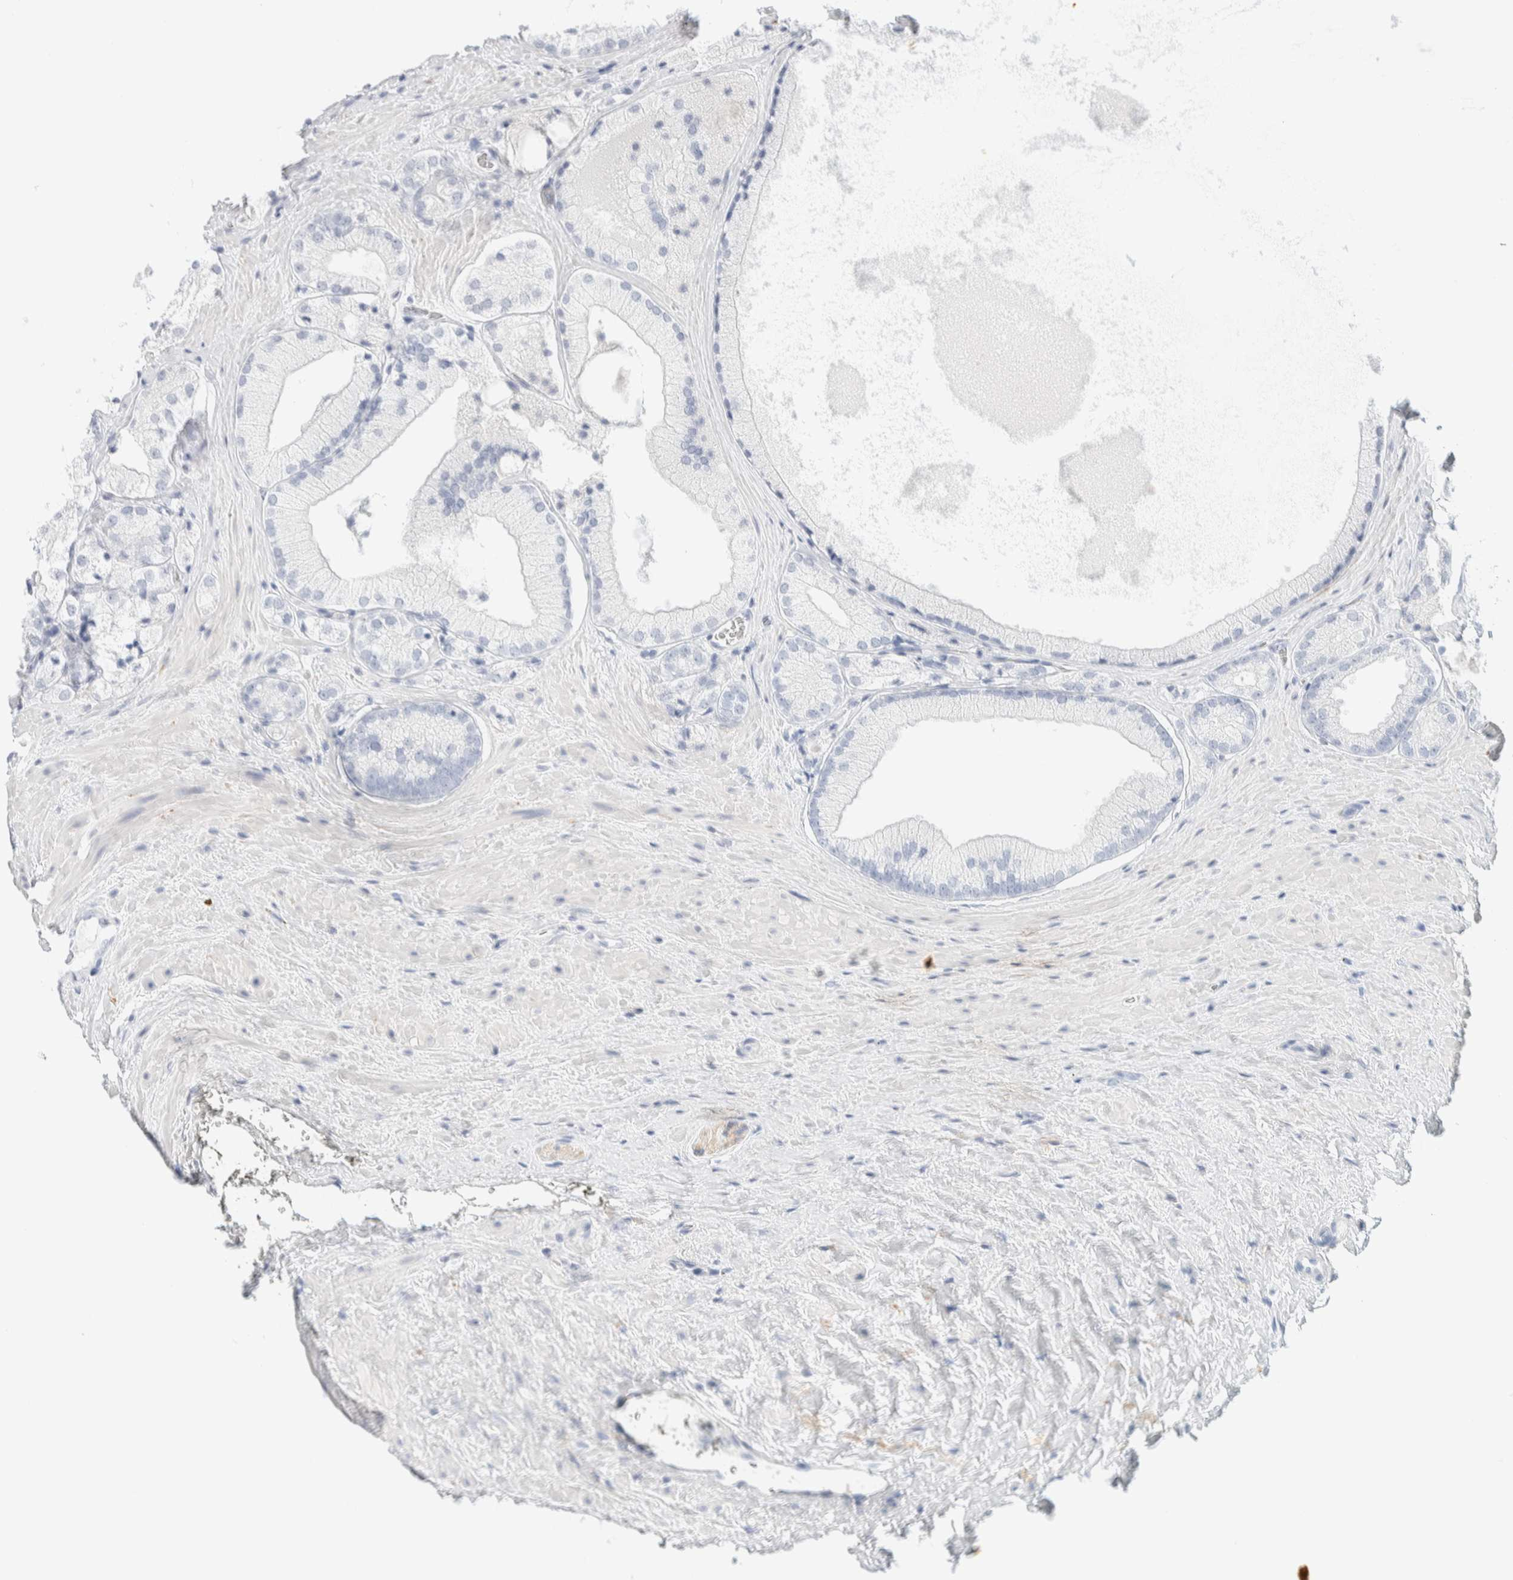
{"staining": {"intensity": "negative", "quantity": "none", "location": "none"}, "tissue": "prostate cancer", "cell_type": "Tumor cells", "image_type": "cancer", "snomed": [{"axis": "morphology", "description": "Adenocarcinoma, Low grade"}, {"axis": "topography", "description": "Prostate"}], "caption": "DAB immunohistochemical staining of prostate cancer (adenocarcinoma (low-grade)) displays no significant positivity in tumor cells.", "gene": "ATCAY", "patient": {"sex": "male", "age": 65}}